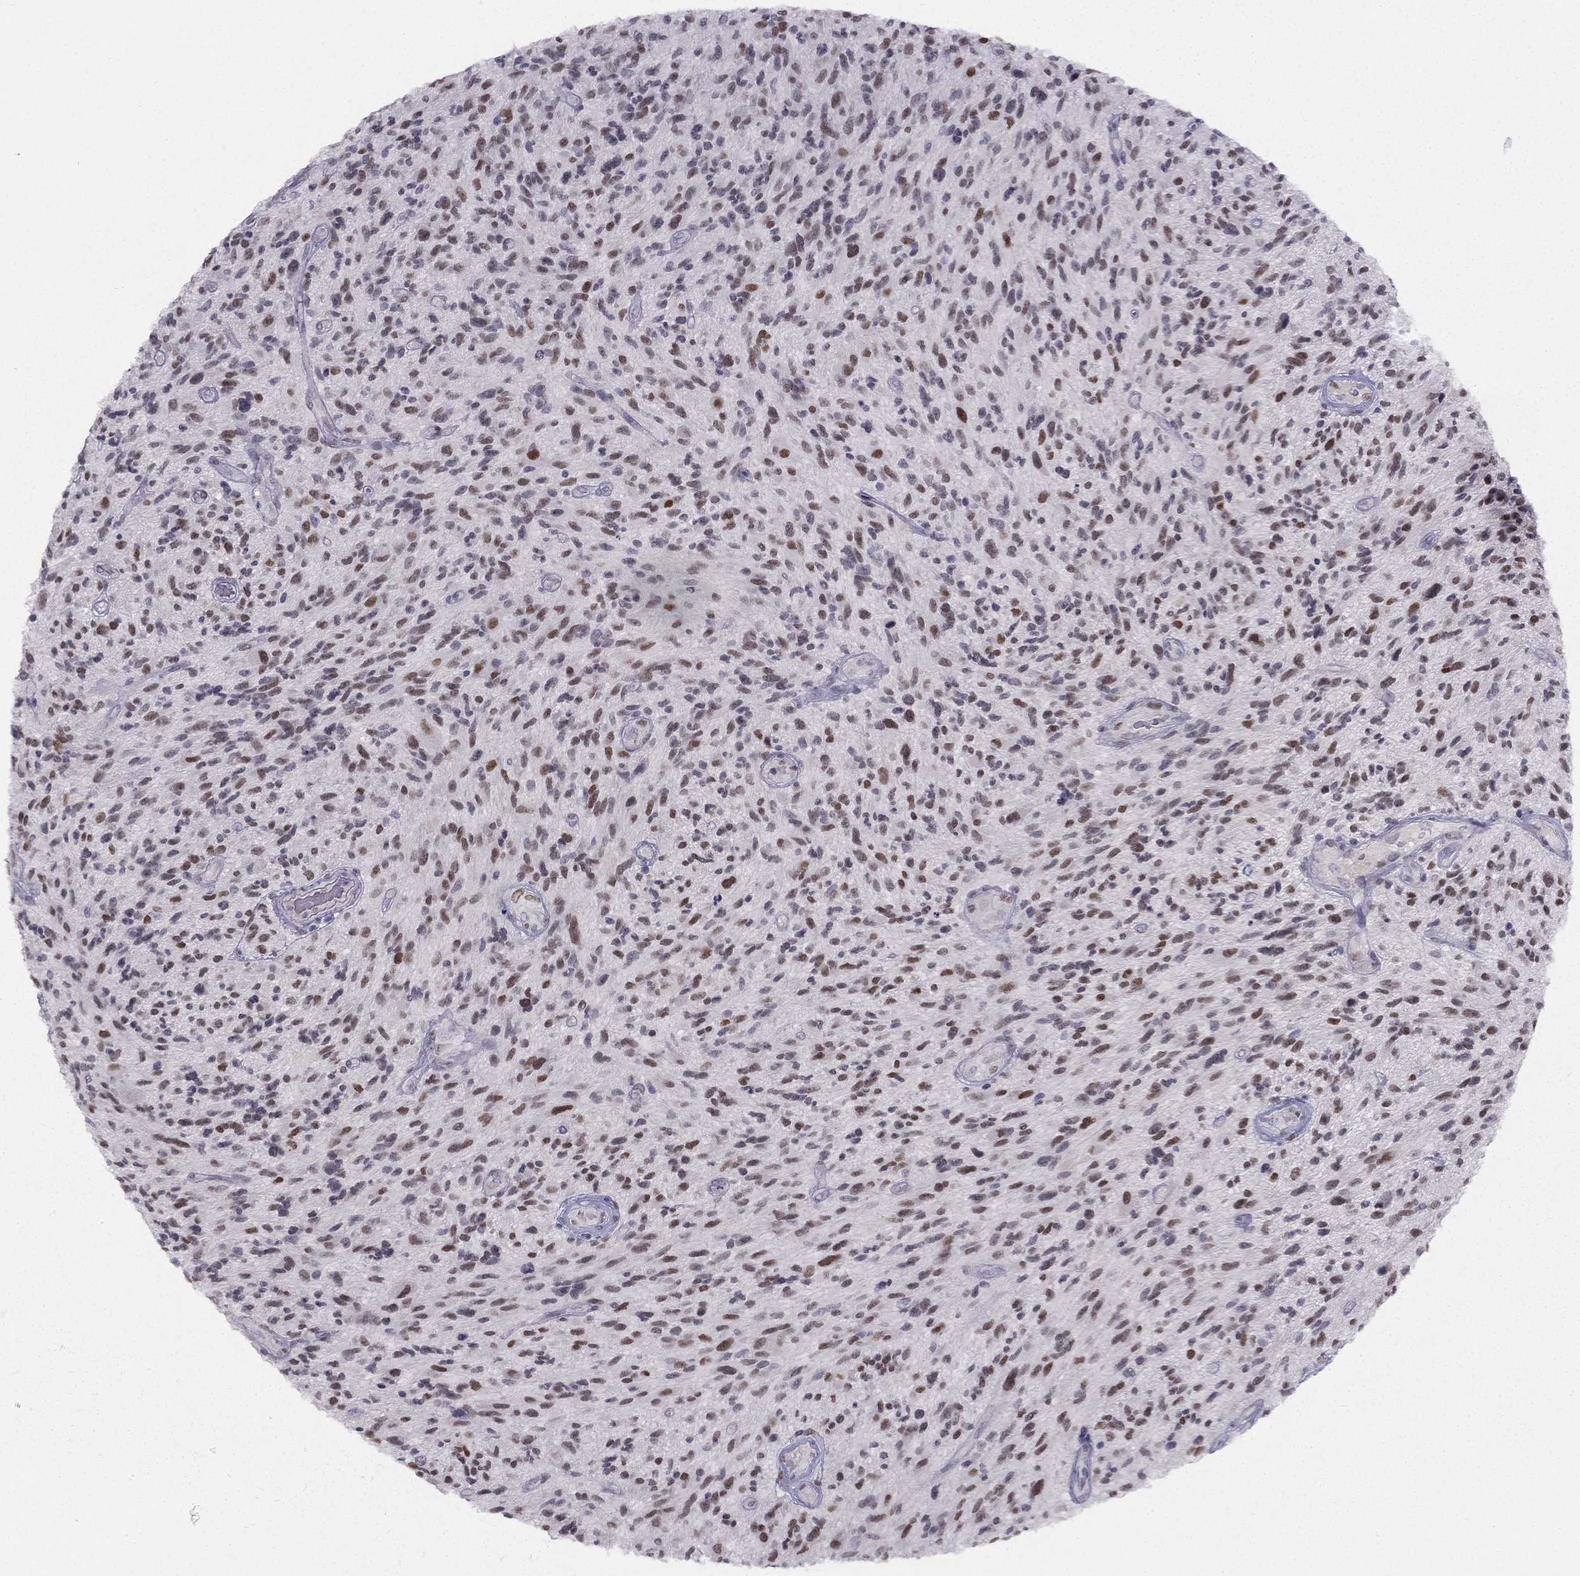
{"staining": {"intensity": "negative", "quantity": "none", "location": "none"}, "tissue": "glioma", "cell_type": "Tumor cells", "image_type": "cancer", "snomed": [{"axis": "morphology", "description": "Glioma, malignant, High grade"}, {"axis": "topography", "description": "Brain"}], "caption": "High power microscopy photomicrograph of an IHC image of glioma, revealing no significant positivity in tumor cells.", "gene": "TRPS1", "patient": {"sex": "male", "age": 47}}